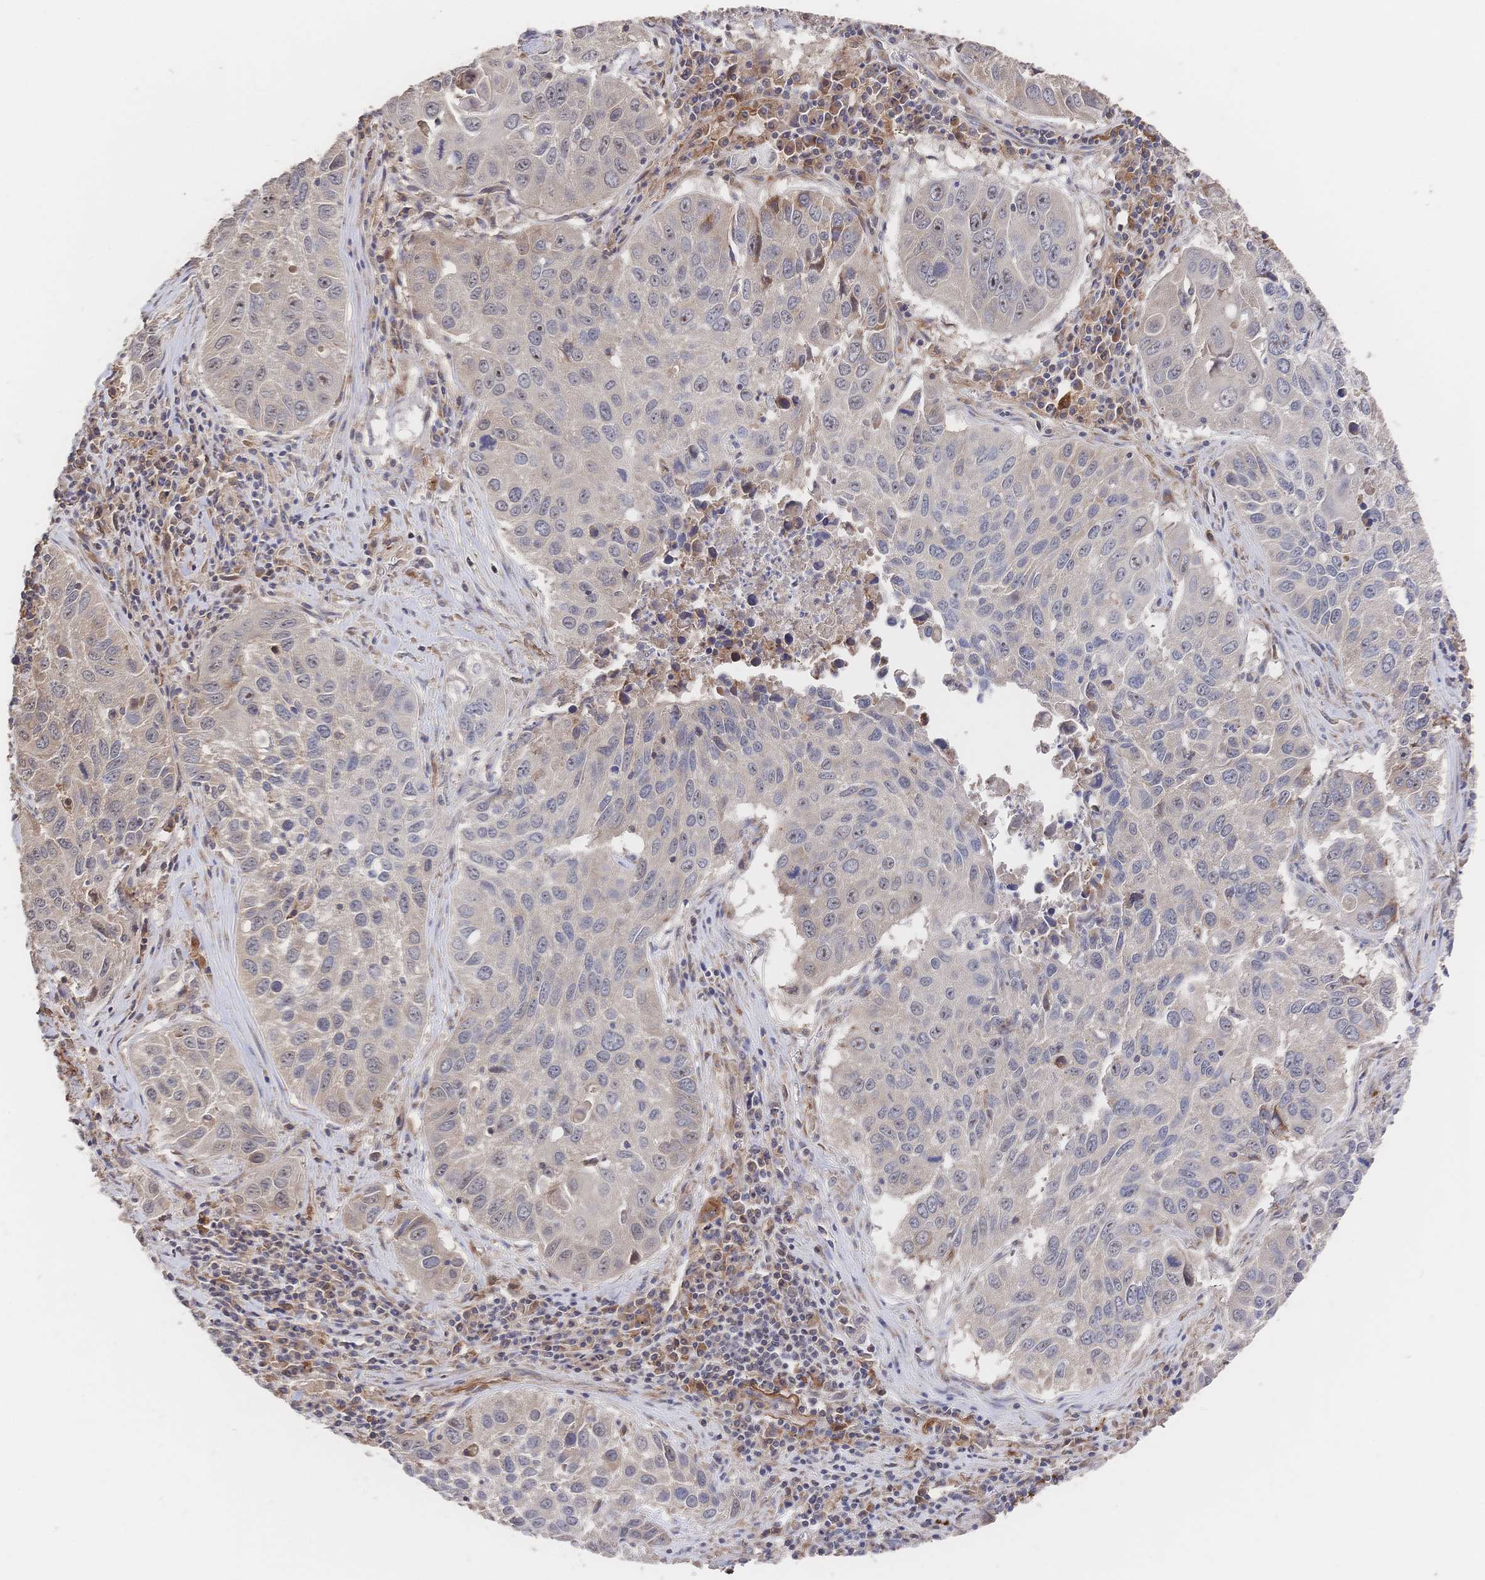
{"staining": {"intensity": "negative", "quantity": "none", "location": "none"}, "tissue": "lung cancer", "cell_type": "Tumor cells", "image_type": "cancer", "snomed": [{"axis": "morphology", "description": "Squamous cell carcinoma, NOS"}, {"axis": "topography", "description": "Lung"}], "caption": "This is an IHC micrograph of squamous cell carcinoma (lung). There is no expression in tumor cells.", "gene": "DNAJA4", "patient": {"sex": "female", "age": 61}}